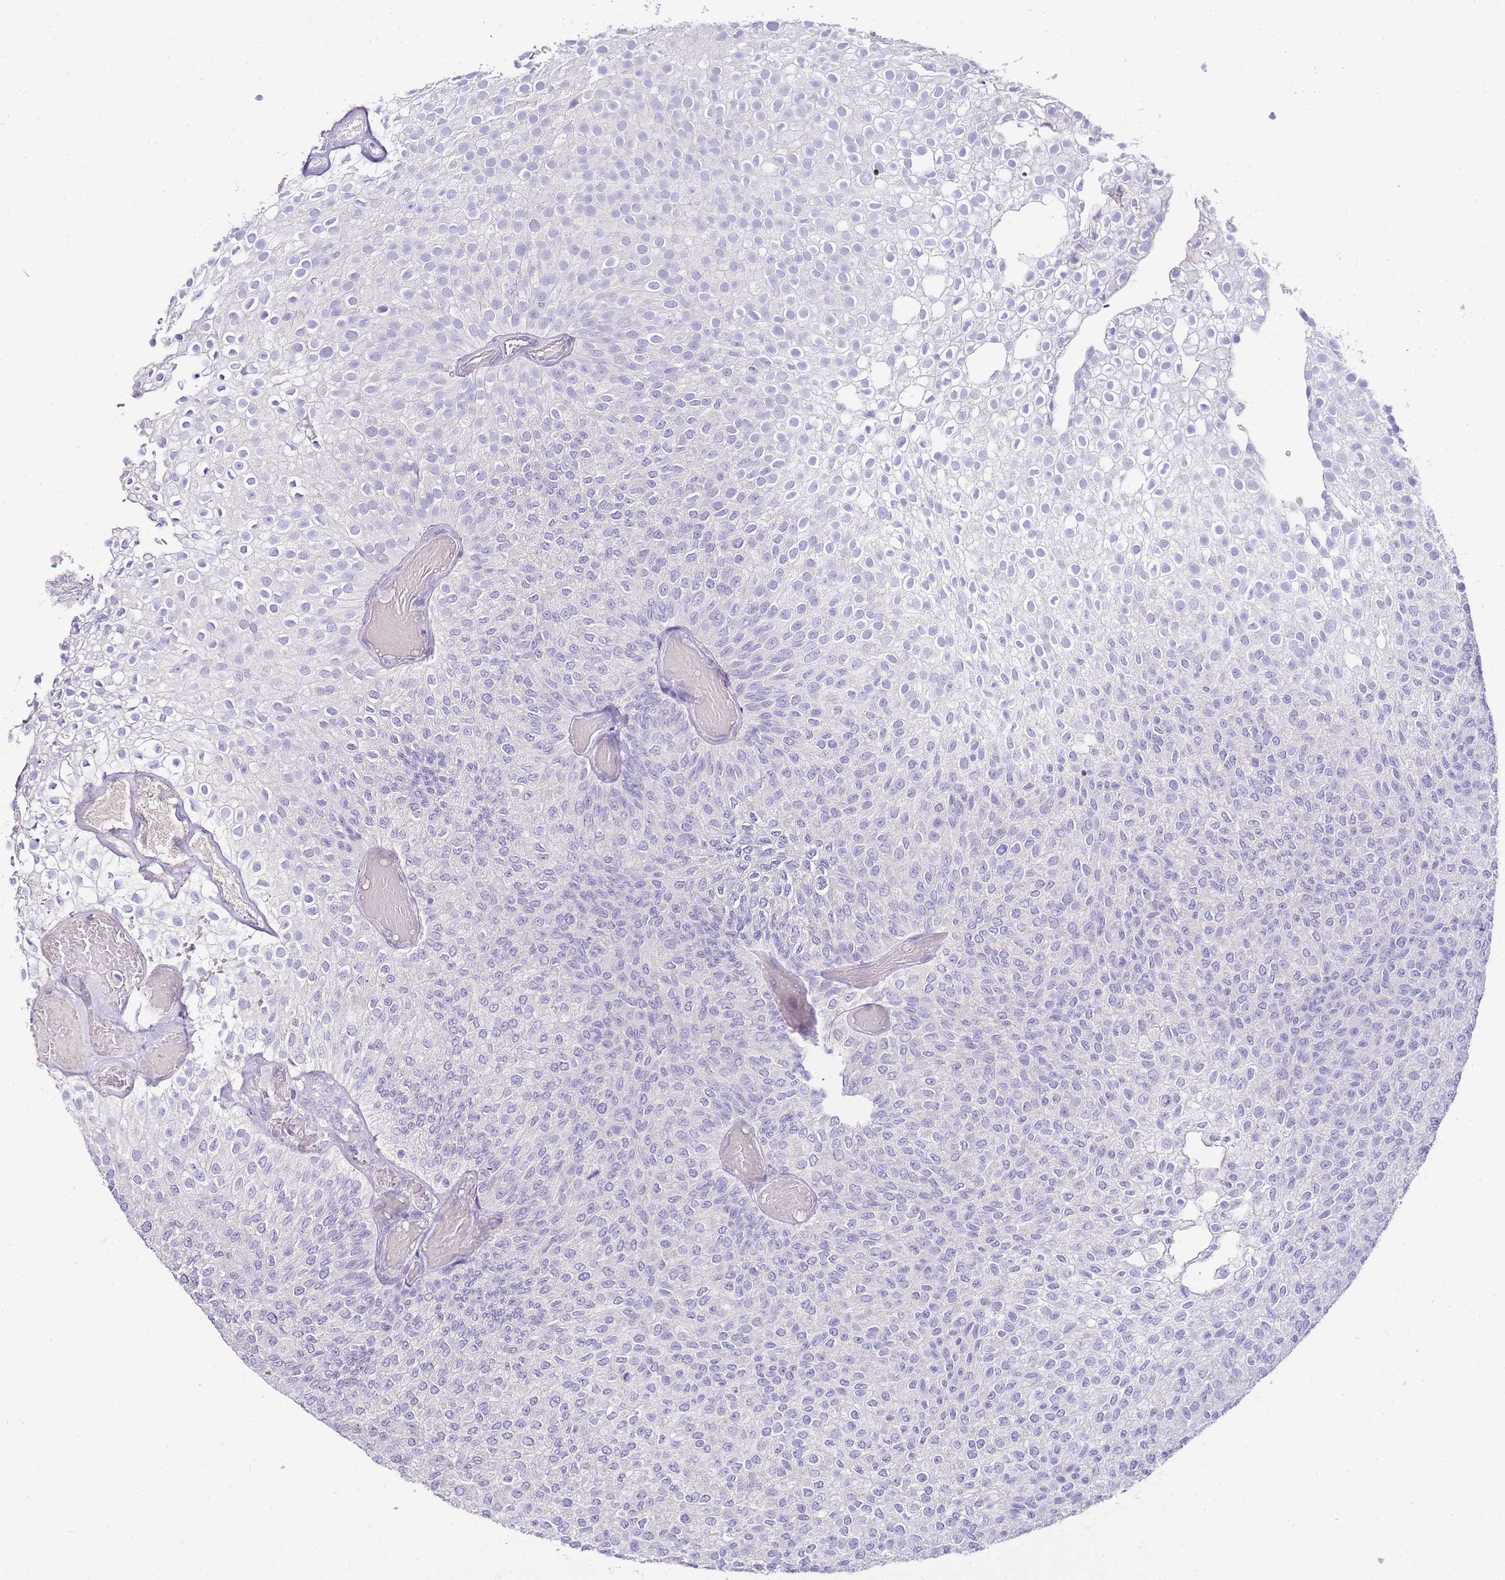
{"staining": {"intensity": "negative", "quantity": "none", "location": "none"}, "tissue": "urothelial cancer", "cell_type": "Tumor cells", "image_type": "cancer", "snomed": [{"axis": "morphology", "description": "Urothelial carcinoma, Low grade"}, {"axis": "topography", "description": "Urinary bladder"}], "caption": "Tumor cells are negative for brown protein staining in urothelial cancer.", "gene": "DPP4", "patient": {"sex": "male", "age": 78}}